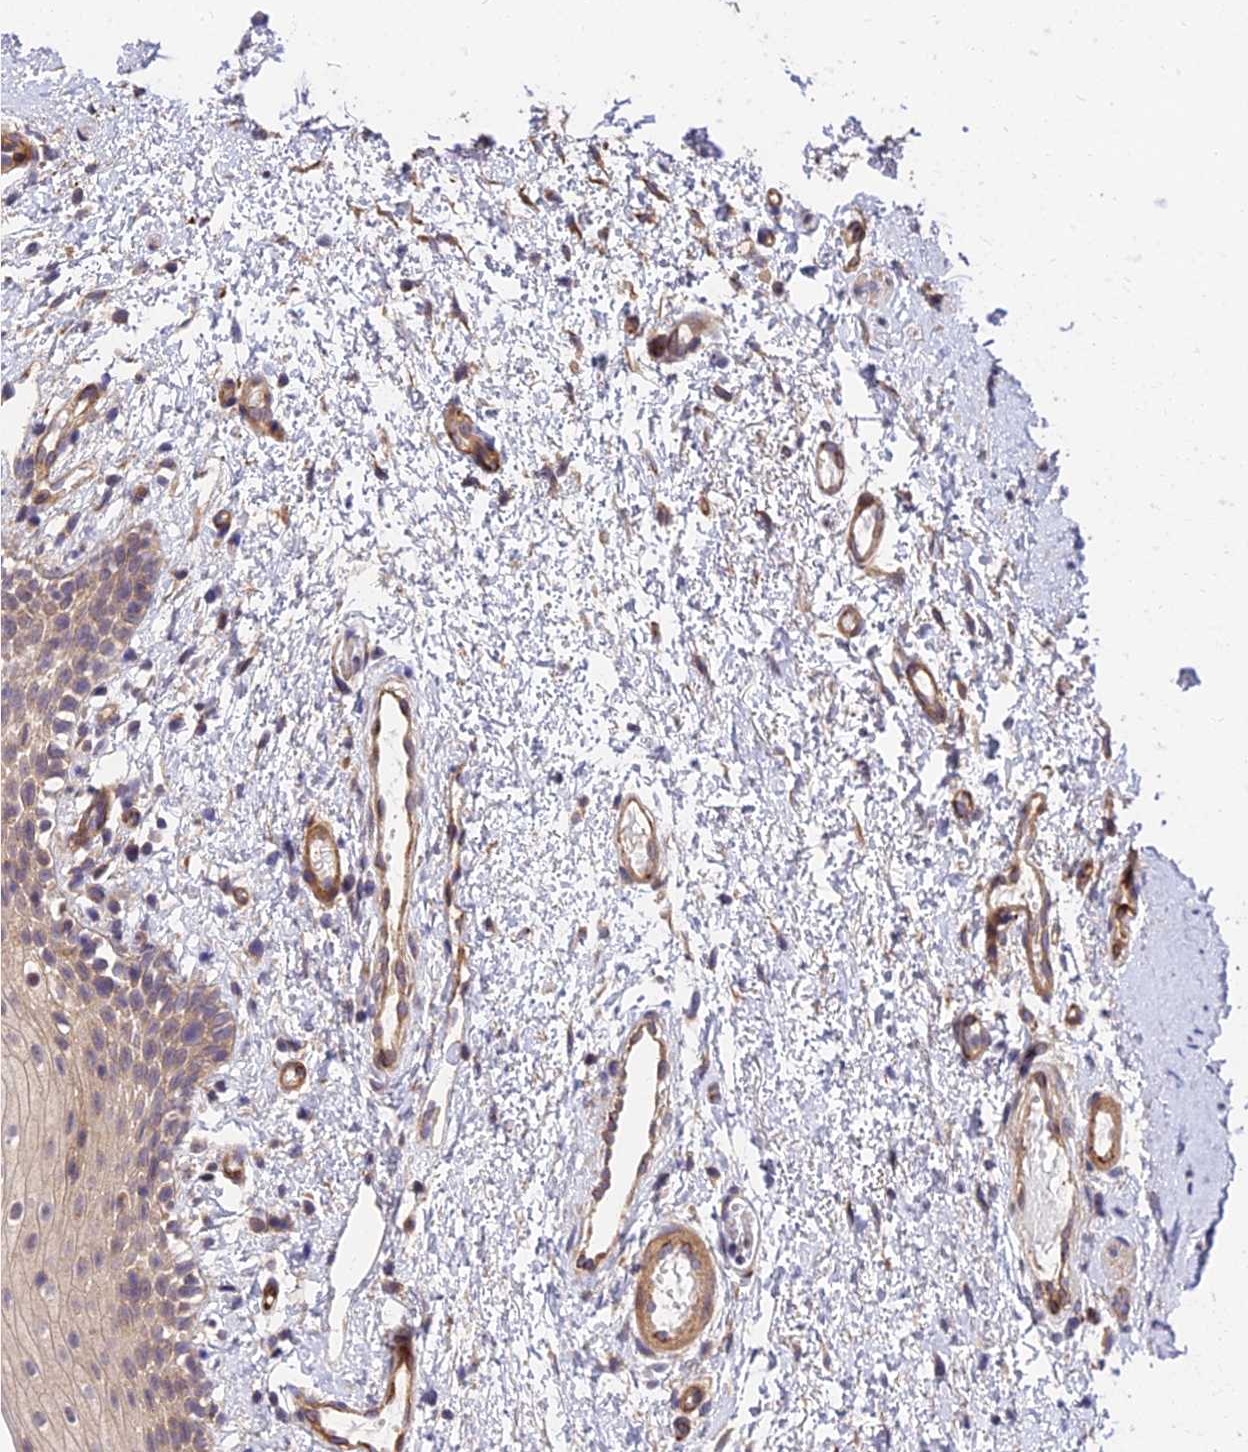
{"staining": {"intensity": "weak", "quantity": "25%-75%", "location": "cytoplasmic/membranous"}, "tissue": "oral mucosa", "cell_type": "Squamous epithelial cells", "image_type": "normal", "snomed": [{"axis": "morphology", "description": "Normal tissue, NOS"}, {"axis": "topography", "description": "Oral tissue"}], "caption": "Immunohistochemical staining of benign human oral mucosa displays low levels of weak cytoplasmic/membranous staining in approximately 25%-75% of squamous epithelial cells.", "gene": "MKKS", "patient": {"sex": "female", "age": 13}}